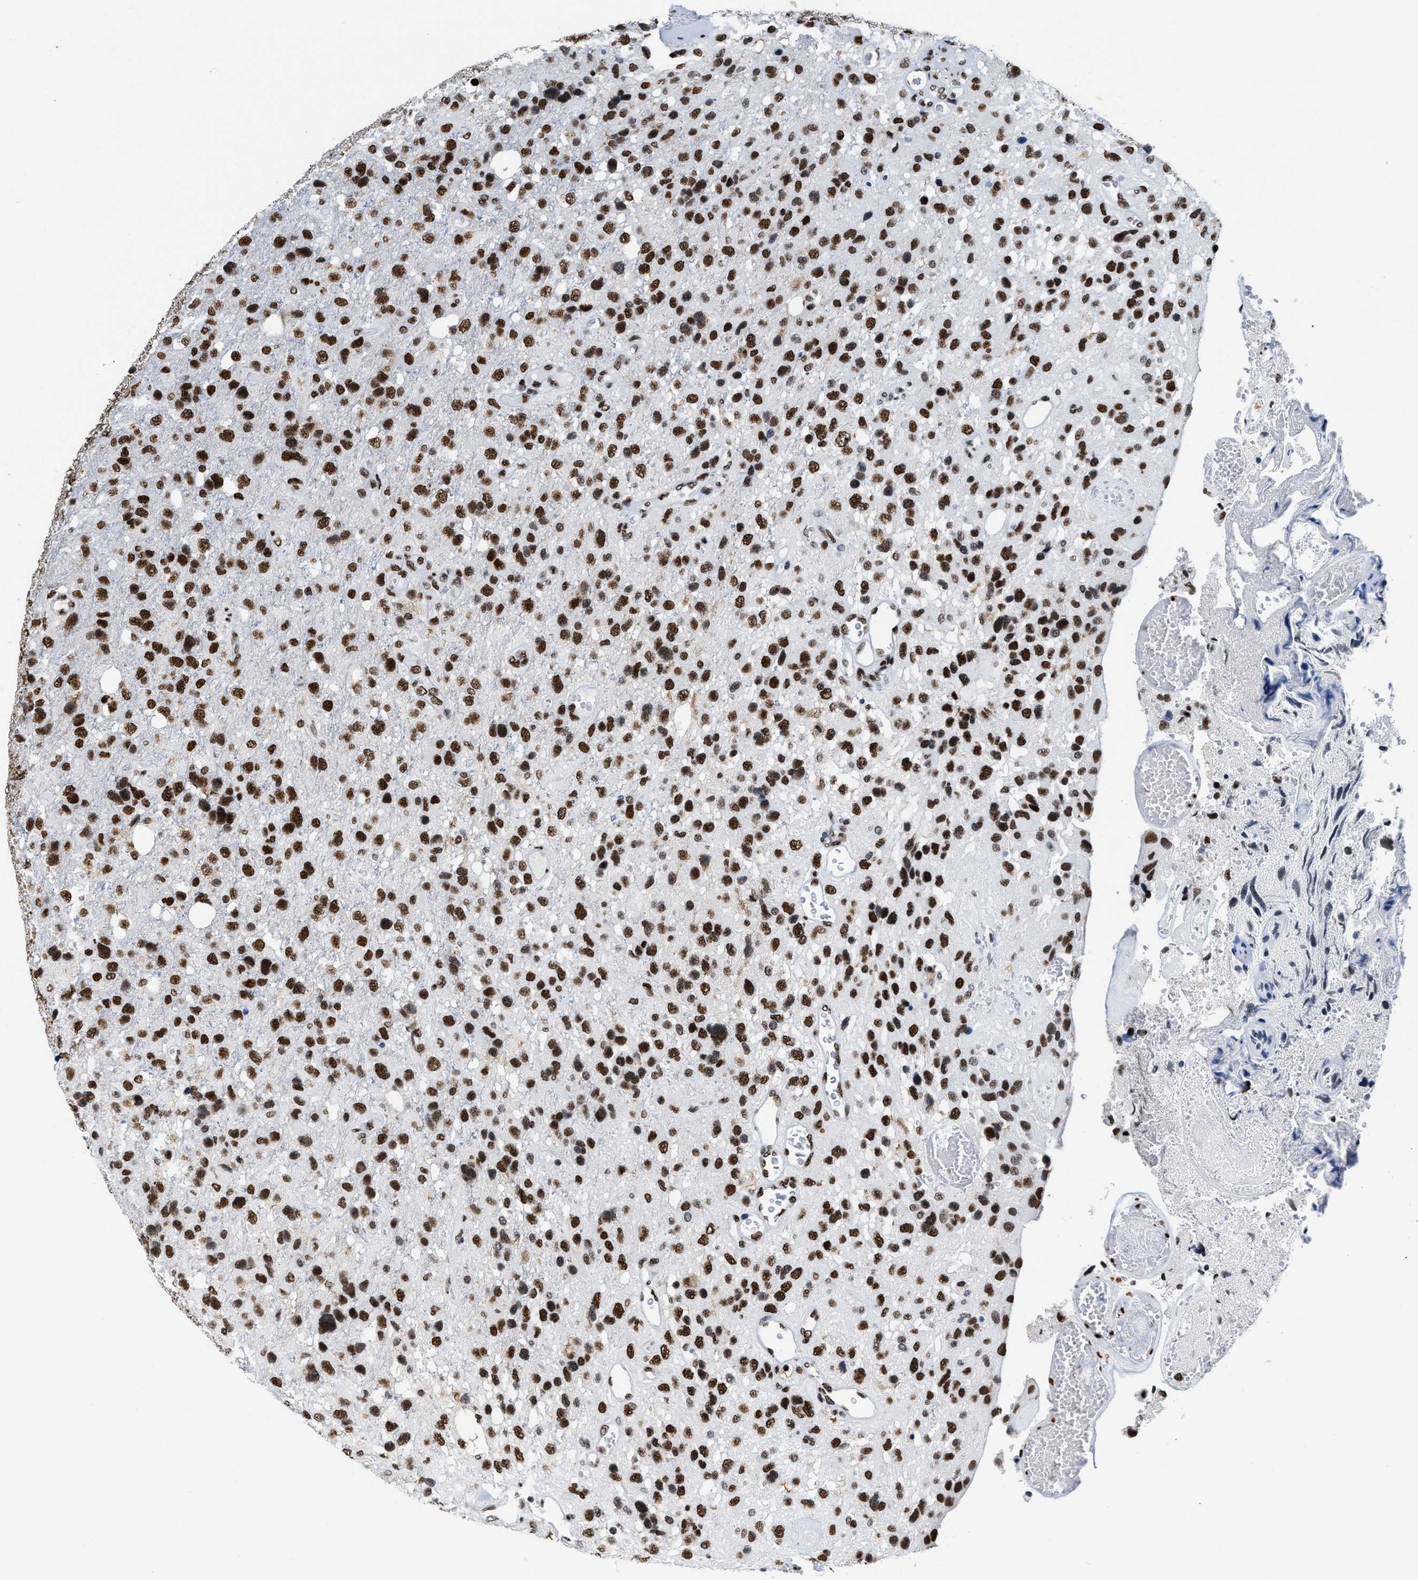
{"staining": {"intensity": "strong", "quantity": ">75%", "location": "nuclear"}, "tissue": "glioma", "cell_type": "Tumor cells", "image_type": "cancer", "snomed": [{"axis": "morphology", "description": "Glioma, malignant, High grade"}, {"axis": "topography", "description": "Brain"}], "caption": "About >75% of tumor cells in human glioma exhibit strong nuclear protein positivity as visualized by brown immunohistochemical staining.", "gene": "SMARCC2", "patient": {"sex": "female", "age": 58}}